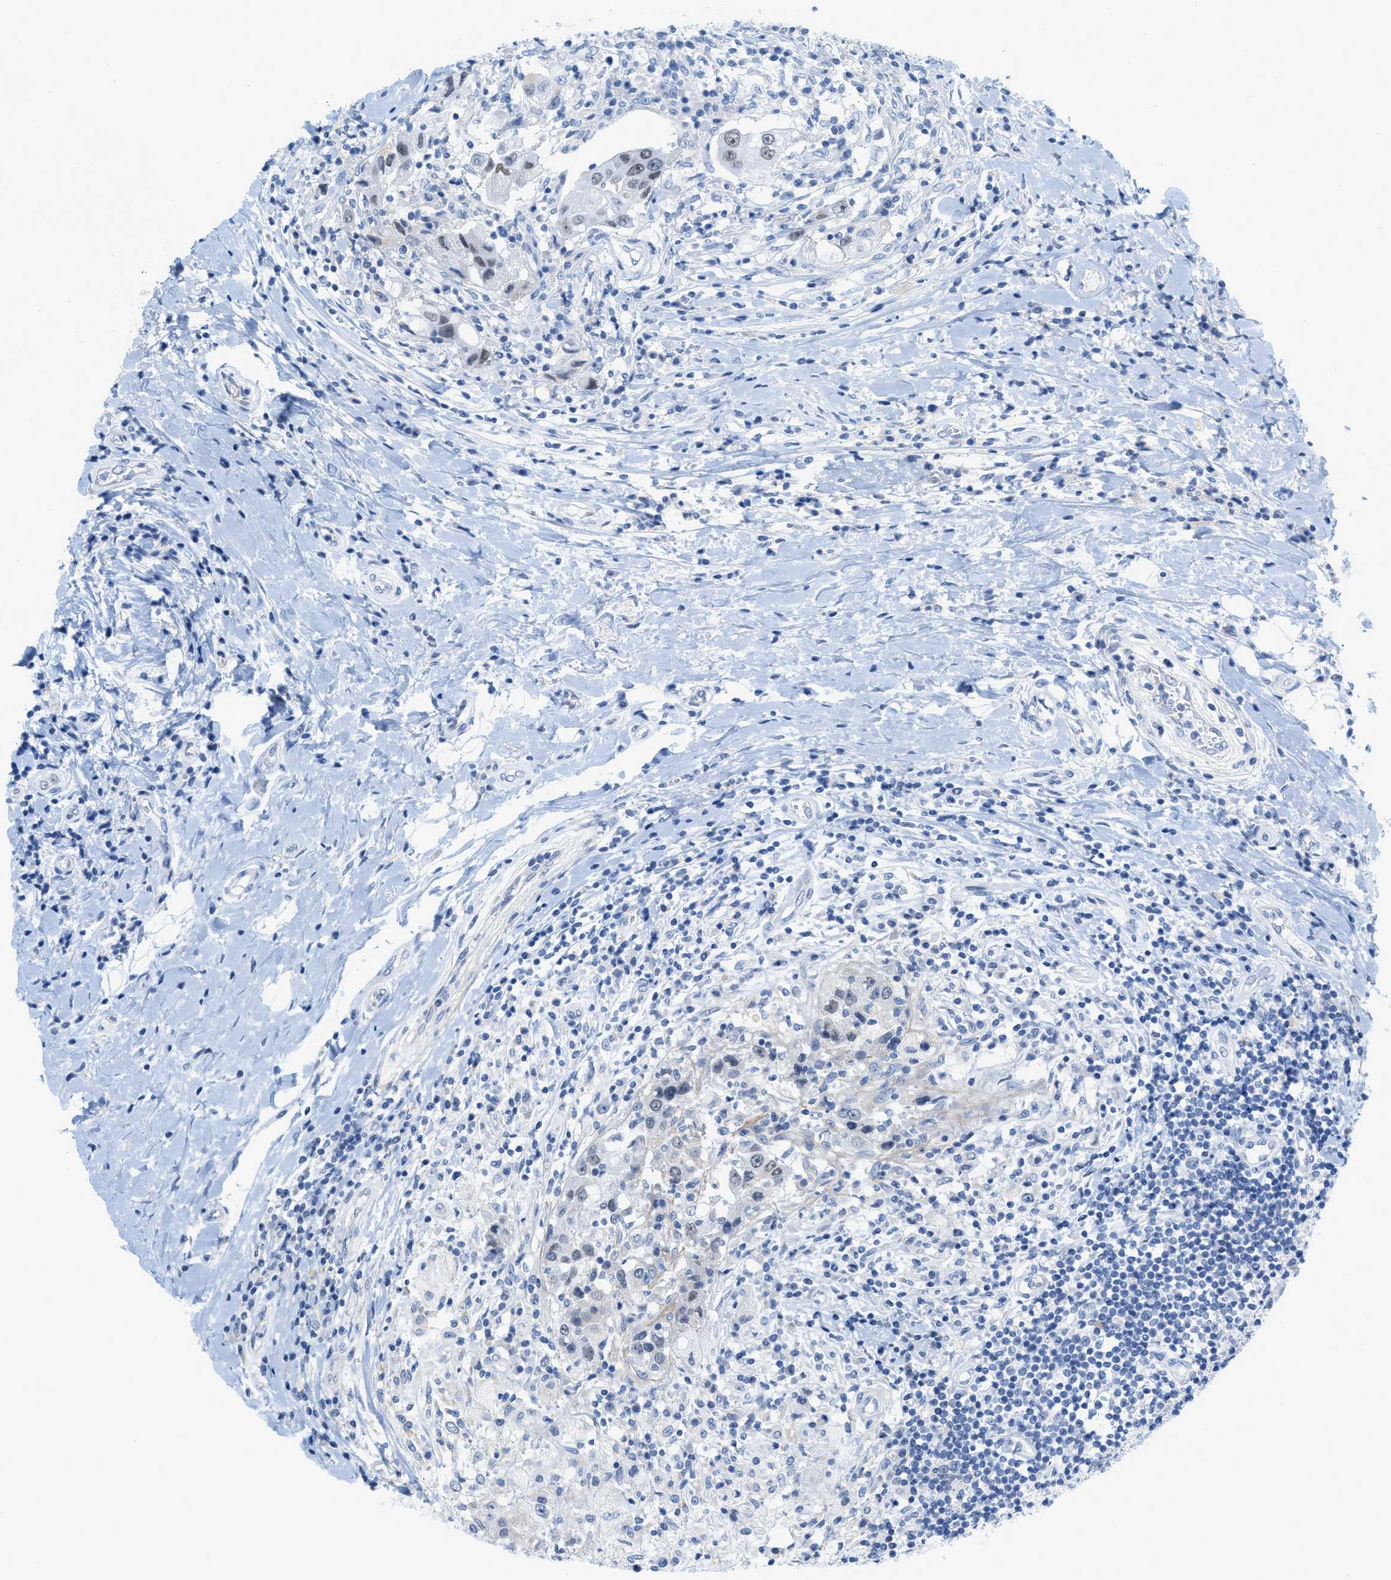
{"staining": {"intensity": "moderate", "quantity": "<25%", "location": "nuclear"}, "tissue": "breast cancer", "cell_type": "Tumor cells", "image_type": "cancer", "snomed": [{"axis": "morphology", "description": "Duct carcinoma"}, {"axis": "topography", "description": "Breast"}], "caption": "Tumor cells show moderate nuclear staining in approximately <25% of cells in invasive ductal carcinoma (breast). The staining is performed using DAB brown chromogen to label protein expression. The nuclei are counter-stained blue using hematoxylin.", "gene": "HLTF", "patient": {"sex": "female", "age": 27}}